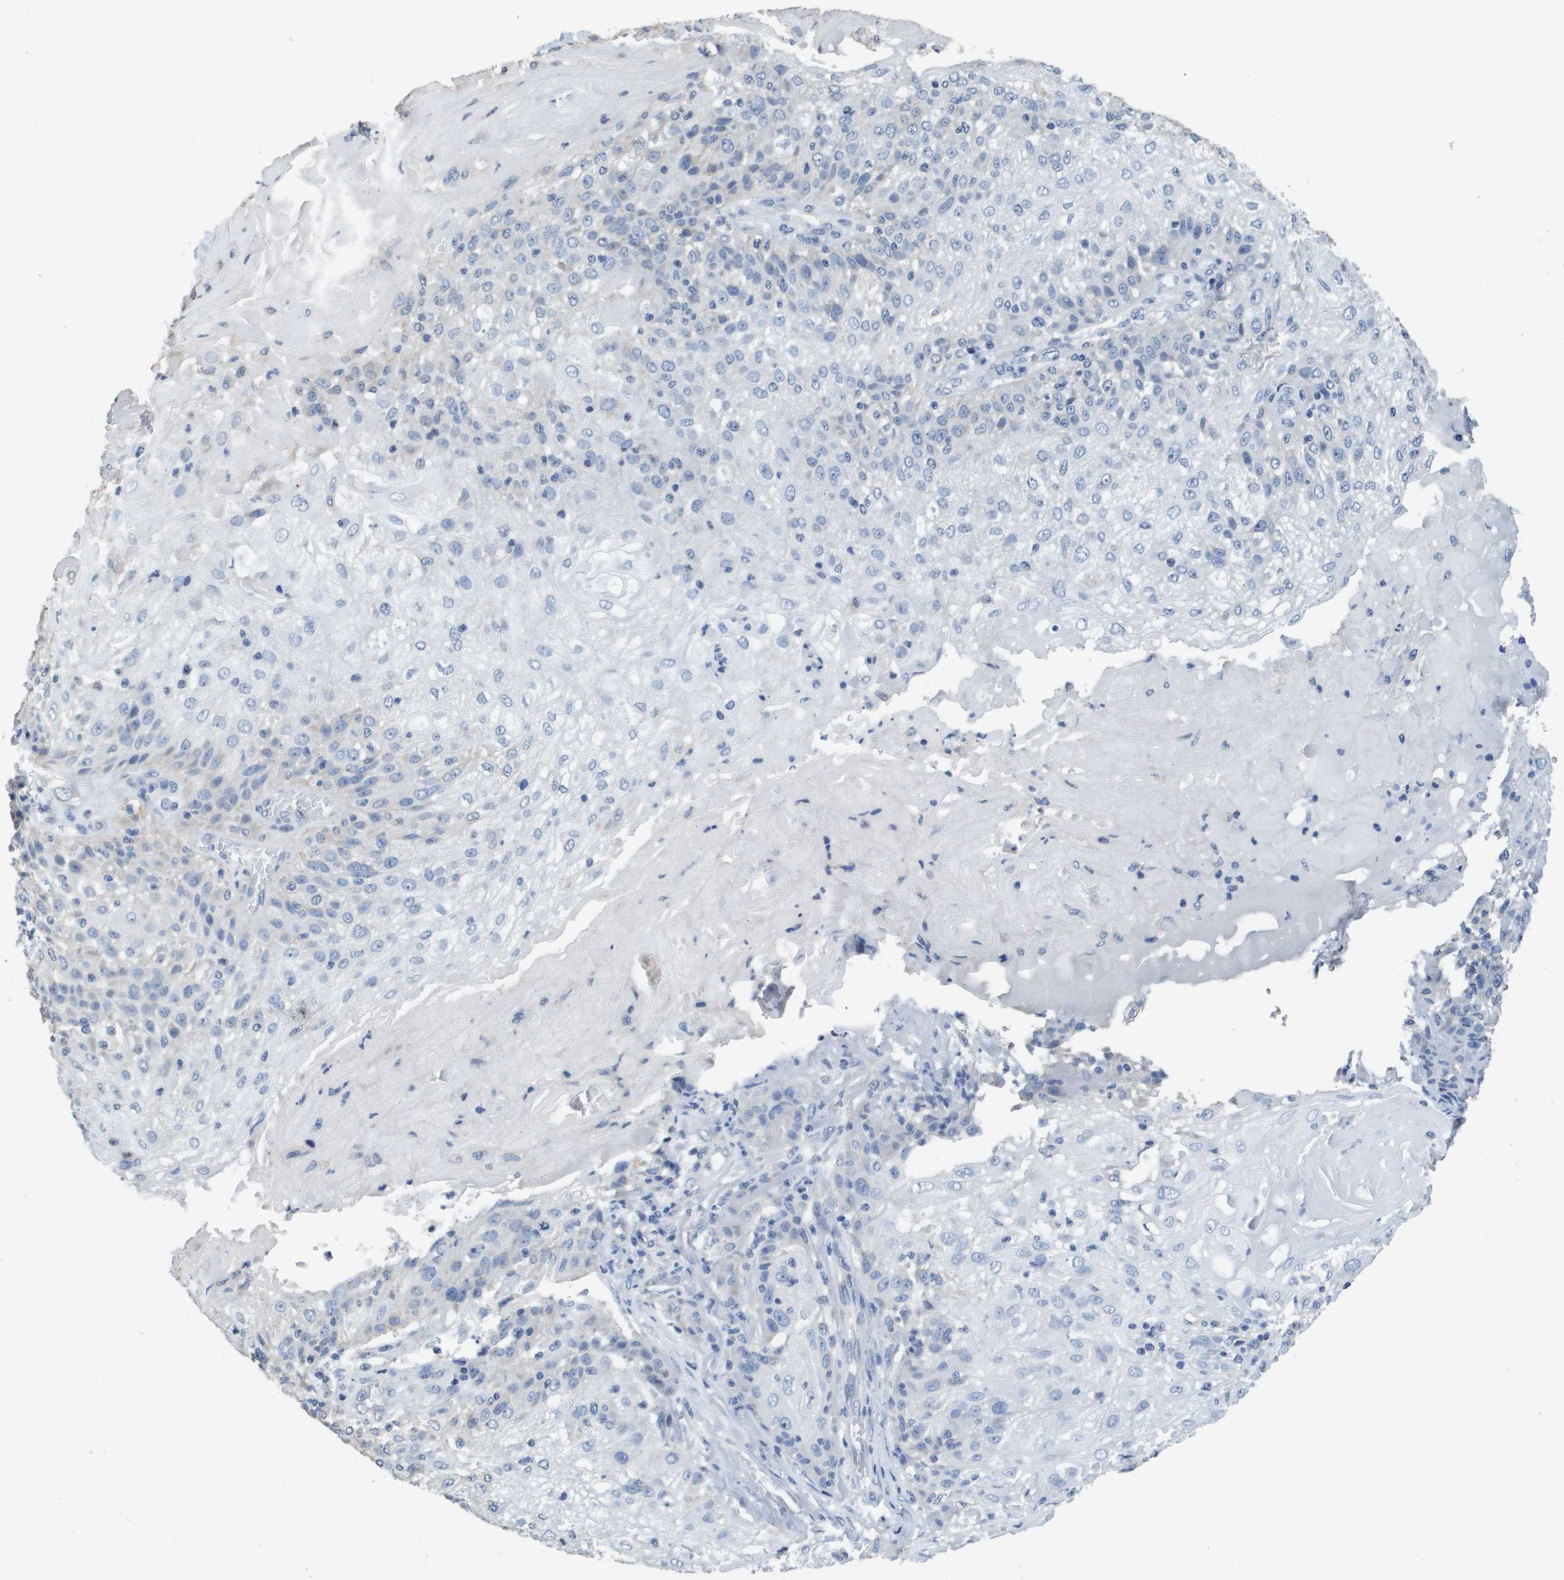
{"staining": {"intensity": "weak", "quantity": "<25%", "location": "cytoplasmic/membranous"}, "tissue": "skin cancer", "cell_type": "Tumor cells", "image_type": "cancer", "snomed": [{"axis": "morphology", "description": "Normal tissue, NOS"}, {"axis": "morphology", "description": "Squamous cell carcinoma, NOS"}, {"axis": "topography", "description": "Skin"}], "caption": "The IHC photomicrograph has no significant expression in tumor cells of squamous cell carcinoma (skin) tissue.", "gene": "MT3", "patient": {"sex": "female", "age": 83}}